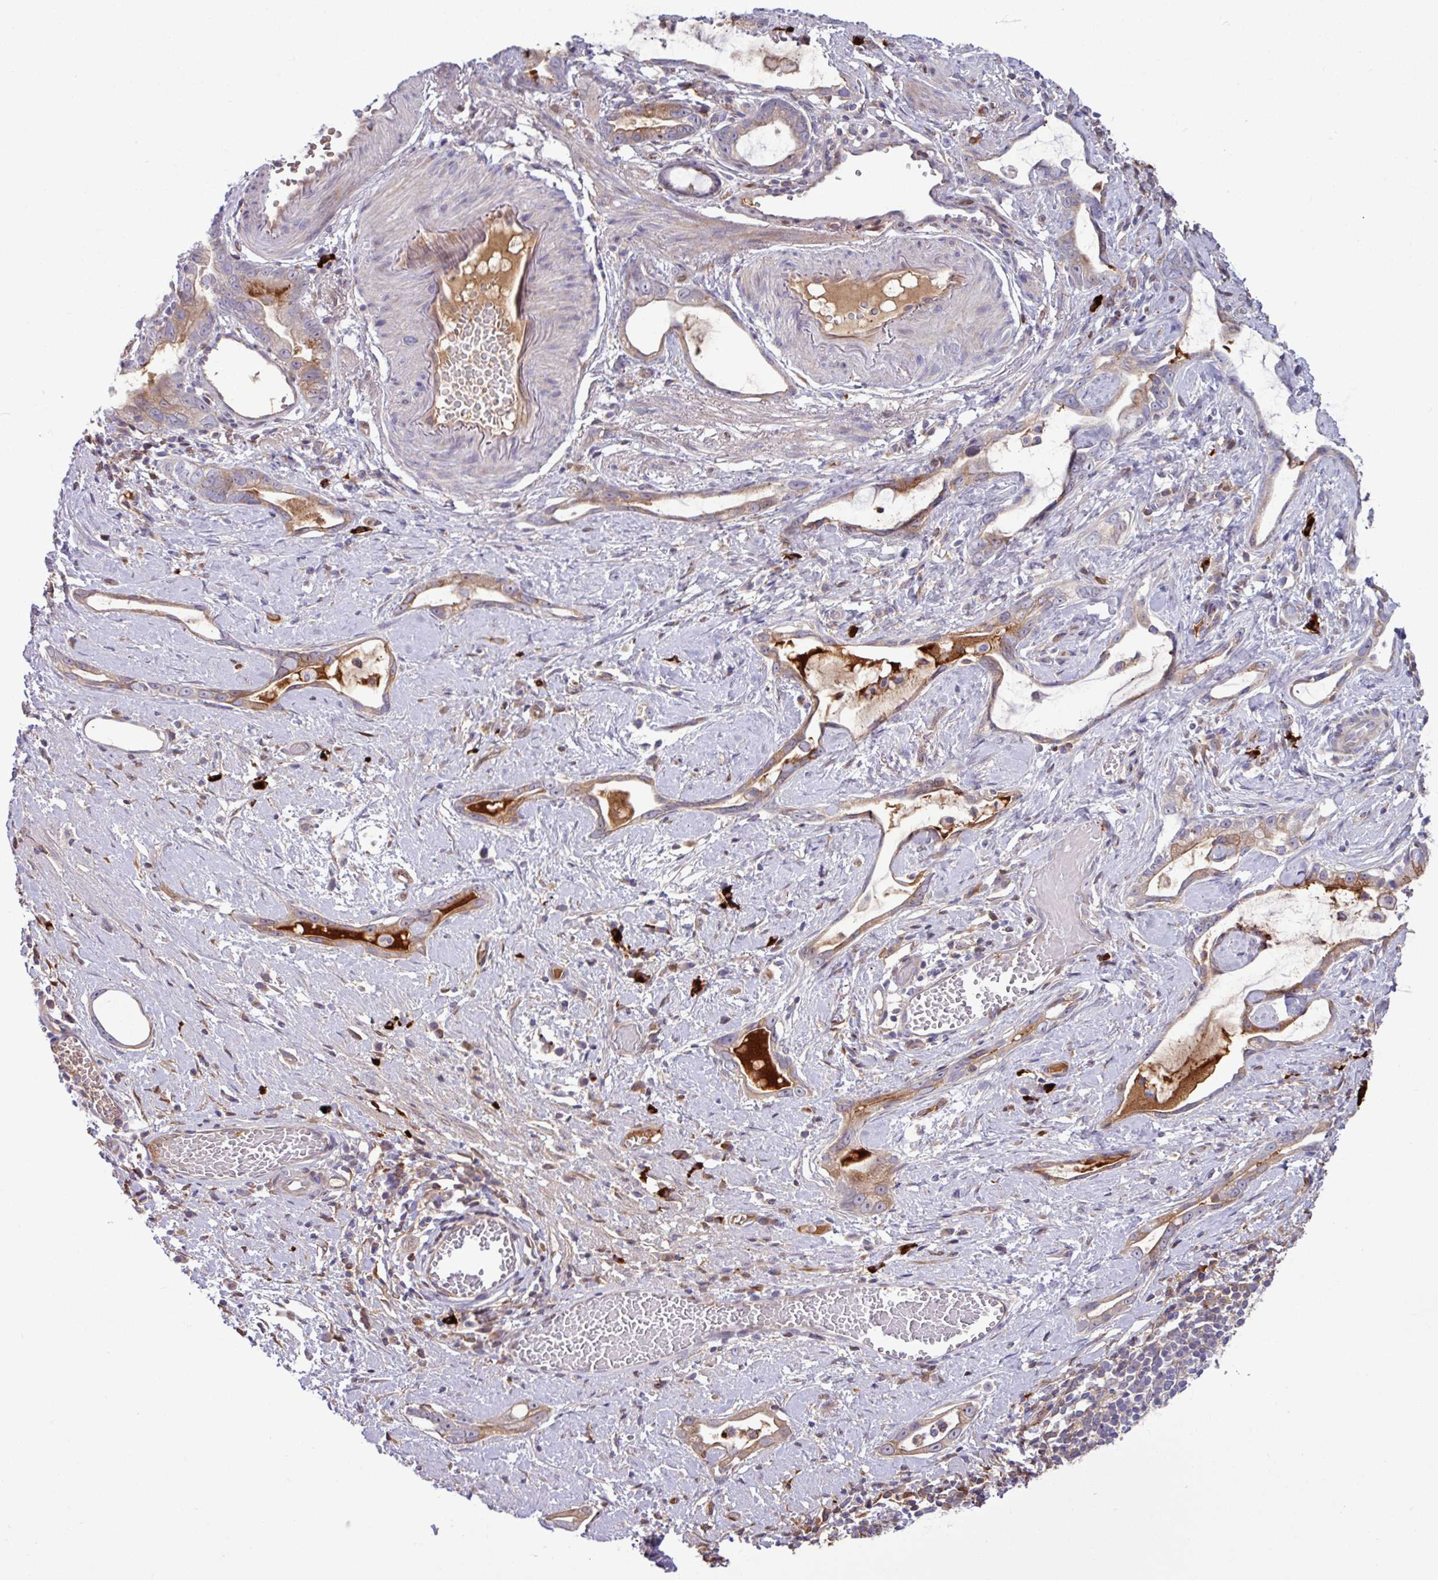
{"staining": {"intensity": "weak", "quantity": "<25%", "location": "cytoplasmic/membranous"}, "tissue": "stomach cancer", "cell_type": "Tumor cells", "image_type": "cancer", "snomed": [{"axis": "morphology", "description": "Adenocarcinoma, NOS"}, {"axis": "topography", "description": "Stomach"}], "caption": "Immunohistochemical staining of adenocarcinoma (stomach) demonstrates no significant positivity in tumor cells.", "gene": "B4GALNT4", "patient": {"sex": "male", "age": 55}}